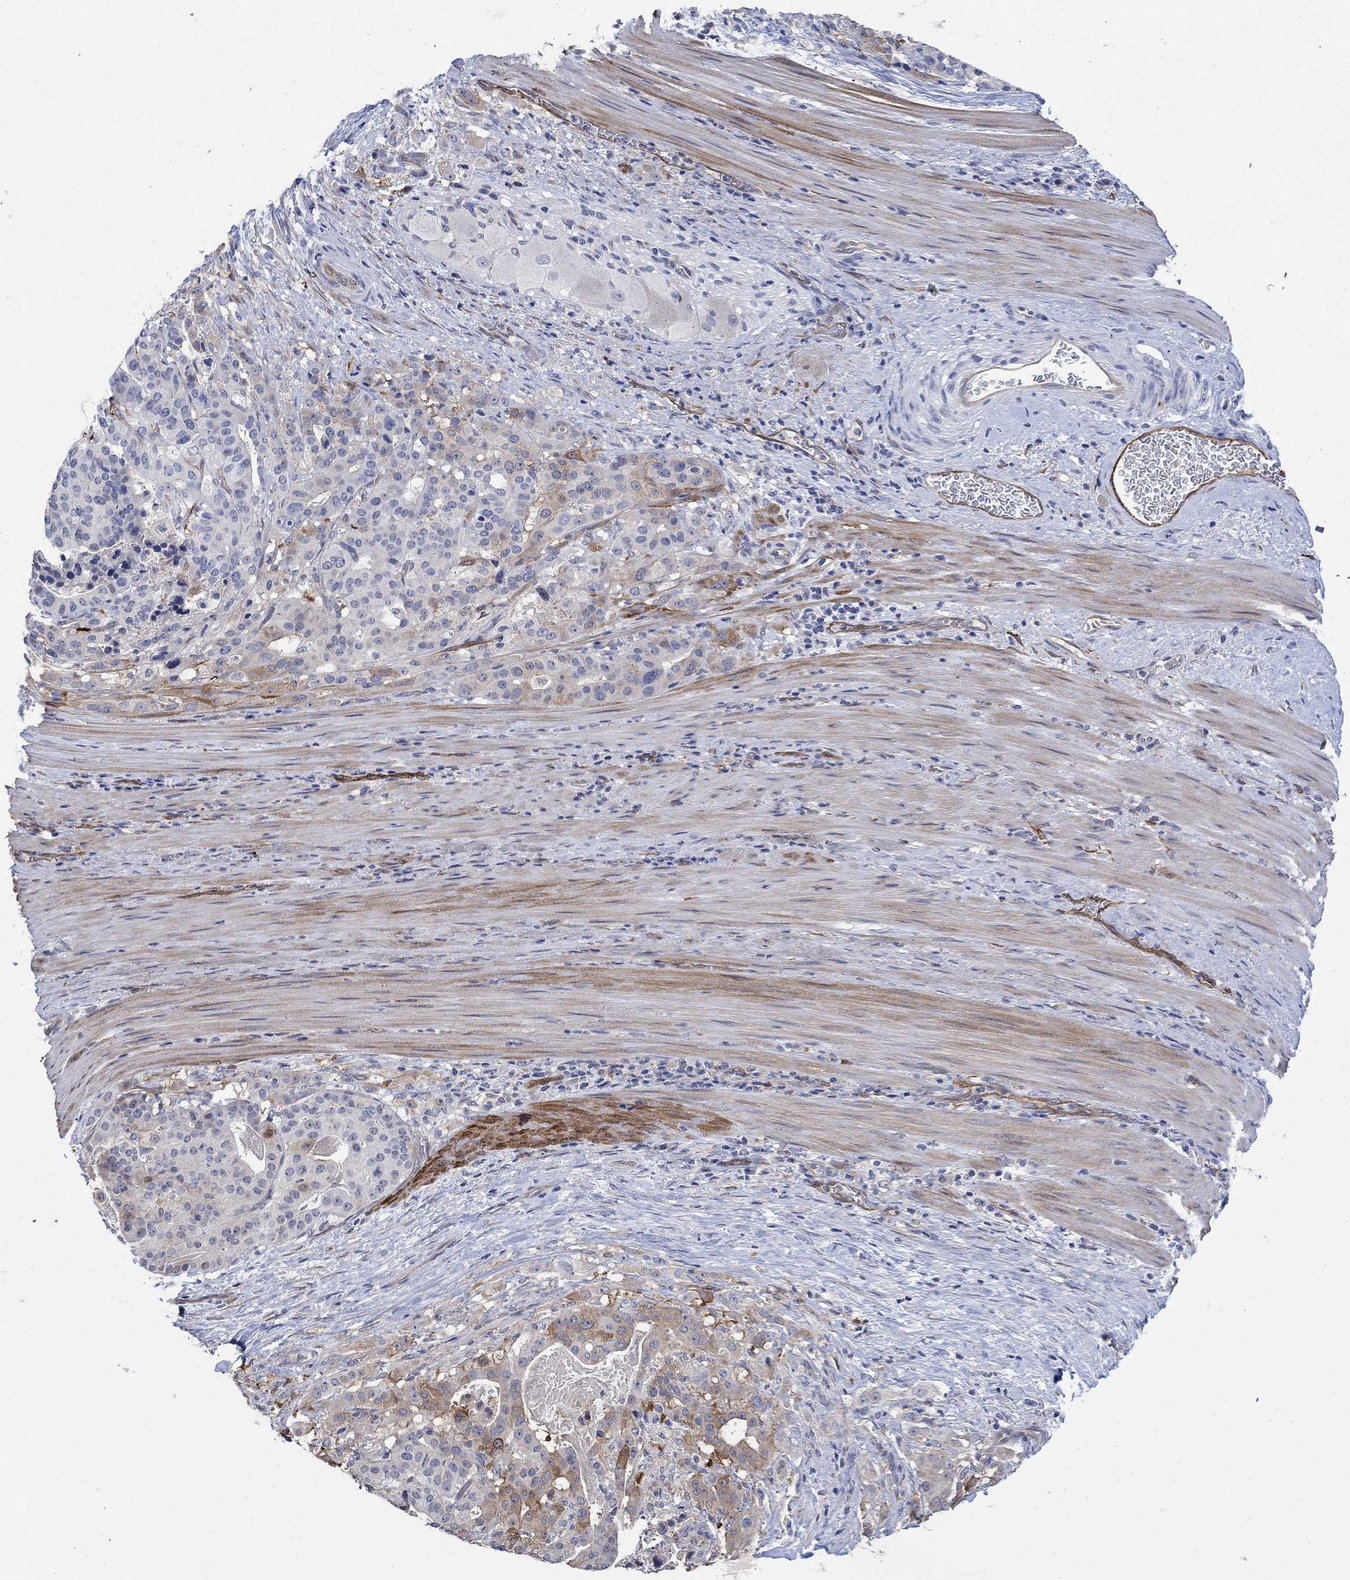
{"staining": {"intensity": "moderate", "quantity": "<25%", "location": "cytoplasmic/membranous"}, "tissue": "stomach cancer", "cell_type": "Tumor cells", "image_type": "cancer", "snomed": [{"axis": "morphology", "description": "Adenocarcinoma, NOS"}, {"axis": "topography", "description": "Stomach"}], "caption": "The immunohistochemical stain highlights moderate cytoplasmic/membranous positivity in tumor cells of stomach cancer (adenocarcinoma) tissue.", "gene": "TGM2", "patient": {"sex": "male", "age": 48}}